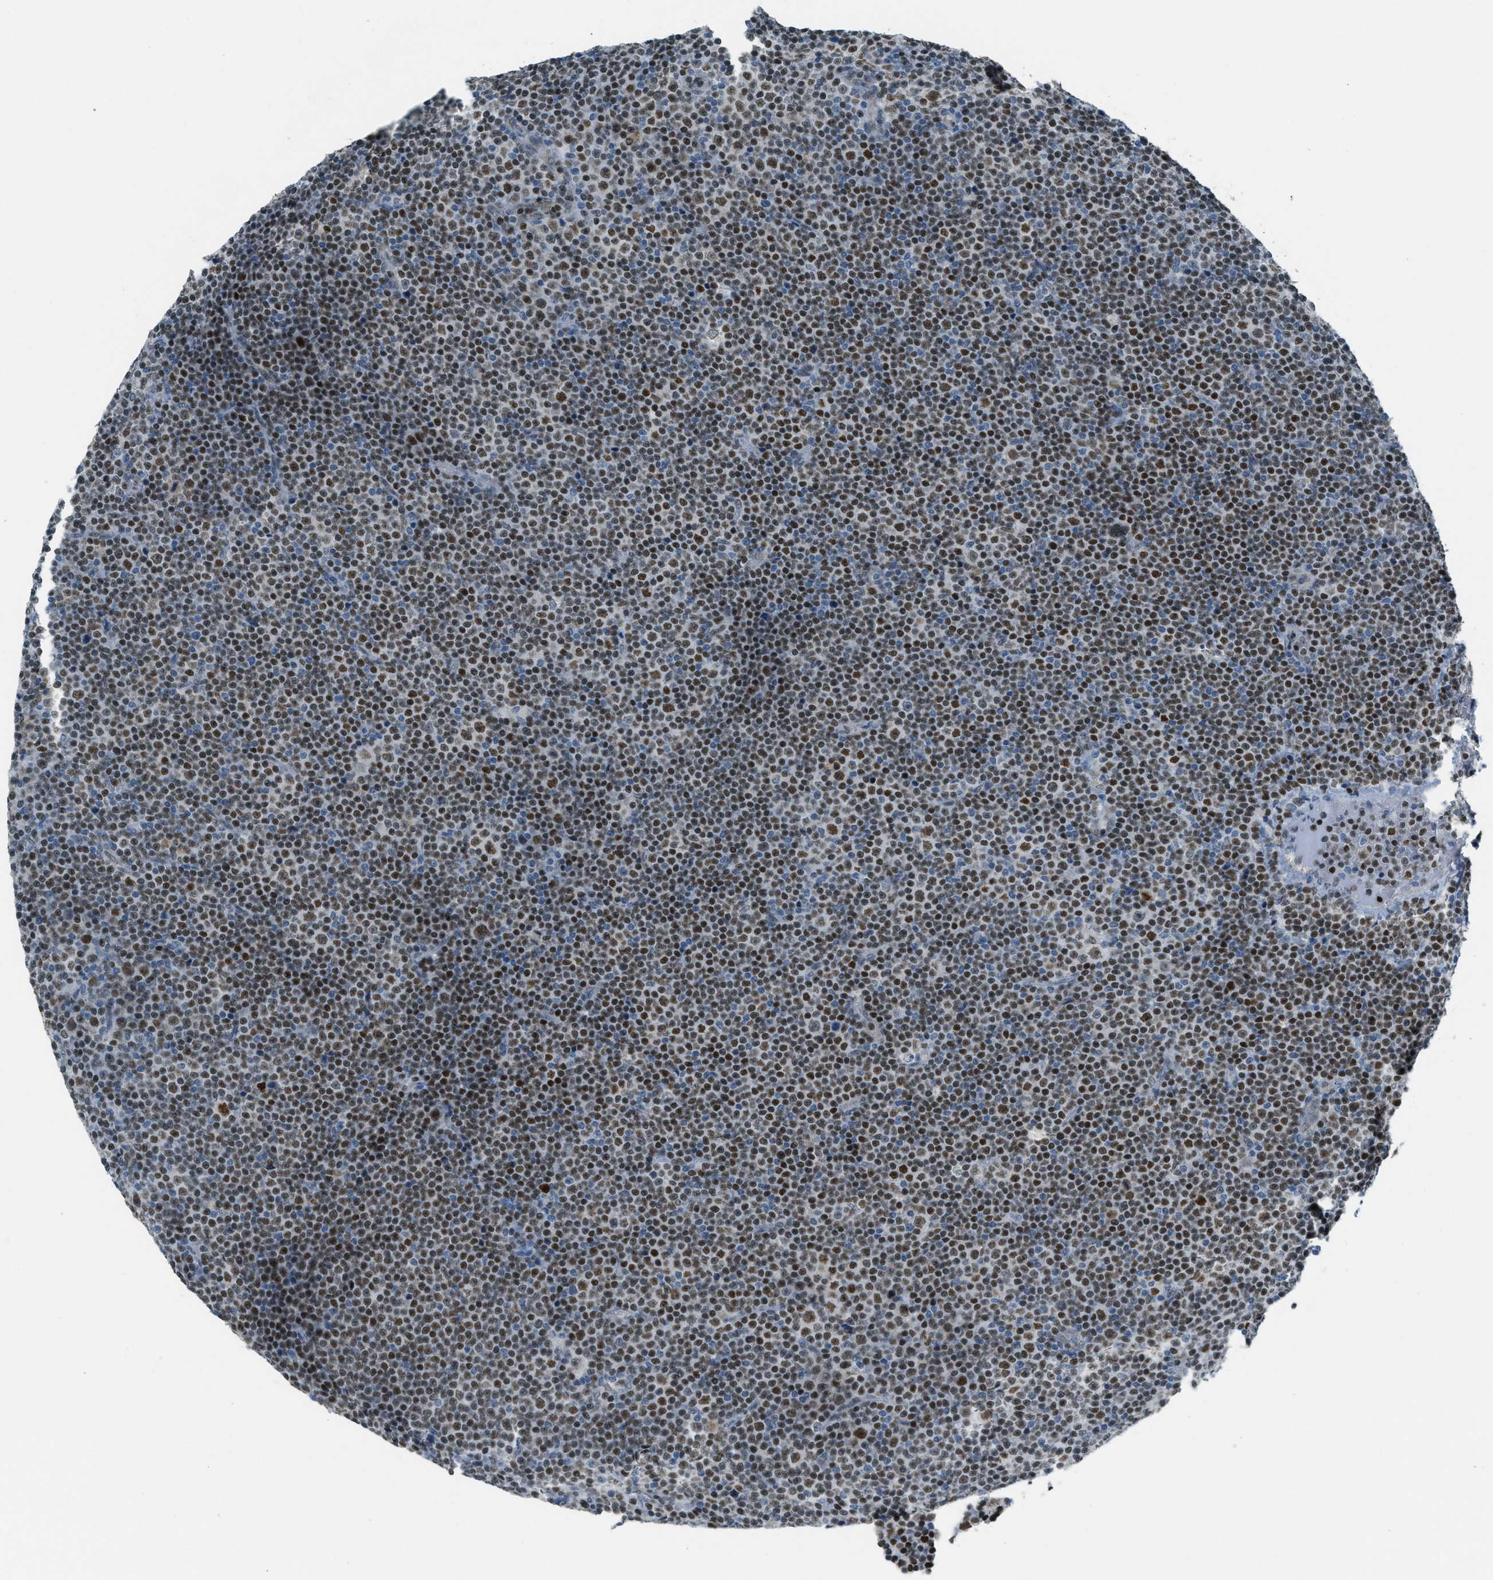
{"staining": {"intensity": "moderate", "quantity": ">75%", "location": "nuclear"}, "tissue": "lymphoma", "cell_type": "Tumor cells", "image_type": "cancer", "snomed": [{"axis": "morphology", "description": "Malignant lymphoma, non-Hodgkin's type, Low grade"}, {"axis": "topography", "description": "Lymph node"}], "caption": "Tumor cells show moderate nuclear expression in about >75% of cells in malignant lymphoma, non-Hodgkin's type (low-grade).", "gene": "TCF3", "patient": {"sex": "female", "age": 67}}